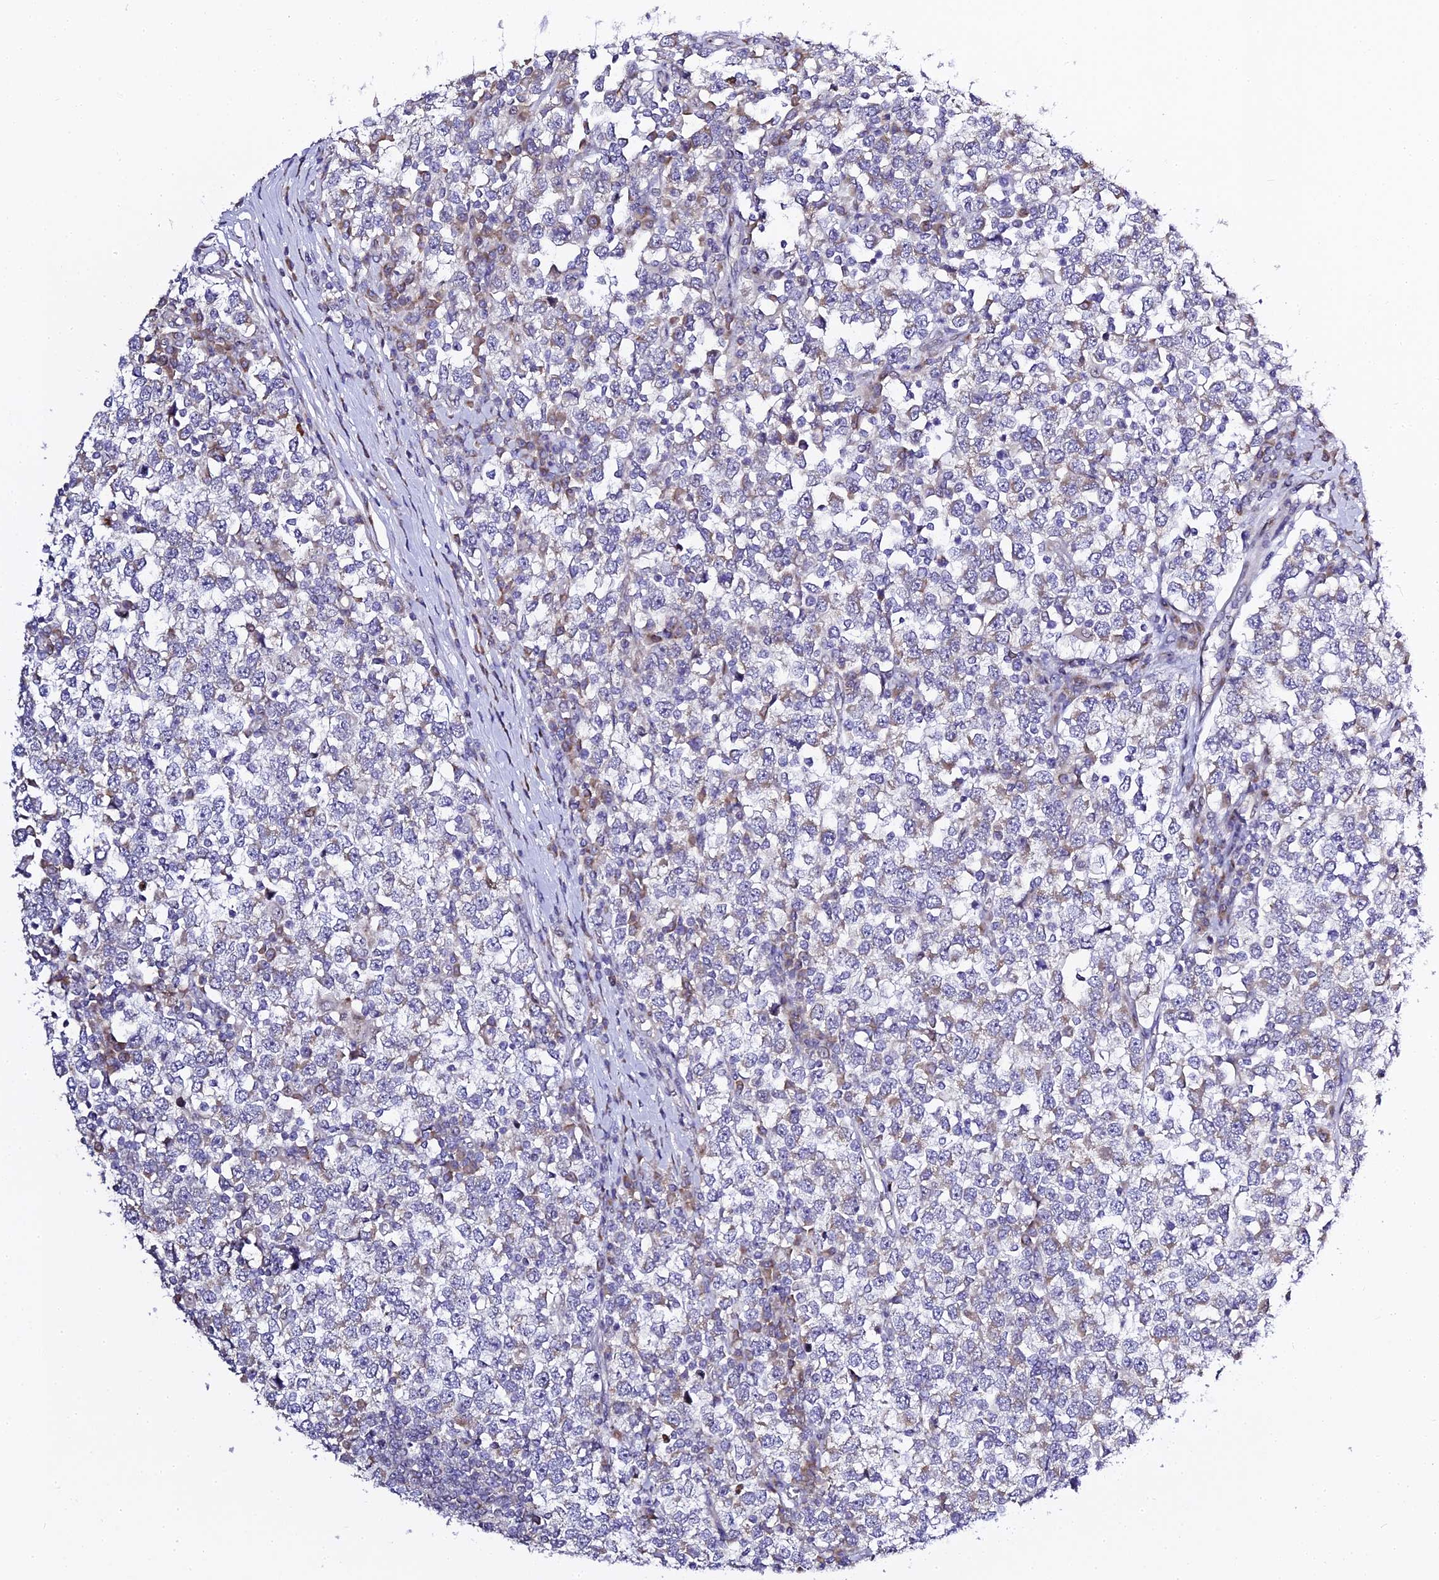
{"staining": {"intensity": "negative", "quantity": "none", "location": "none"}, "tissue": "testis cancer", "cell_type": "Tumor cells", "image_type": "cancer", "snomed": [{"axis": "morphology", "description": "Seminoma, NOS"}, {"axis": "topography", "description": "Testis"}], "caption": "IHC of human testis cancer (seminoma) shows no expression in tumor cells. (Immunohistochemistry (ihc), brightfield microscopy, high magnification).", "gene": "SERP1", "patient": {"sex": "male", "age": 65}}